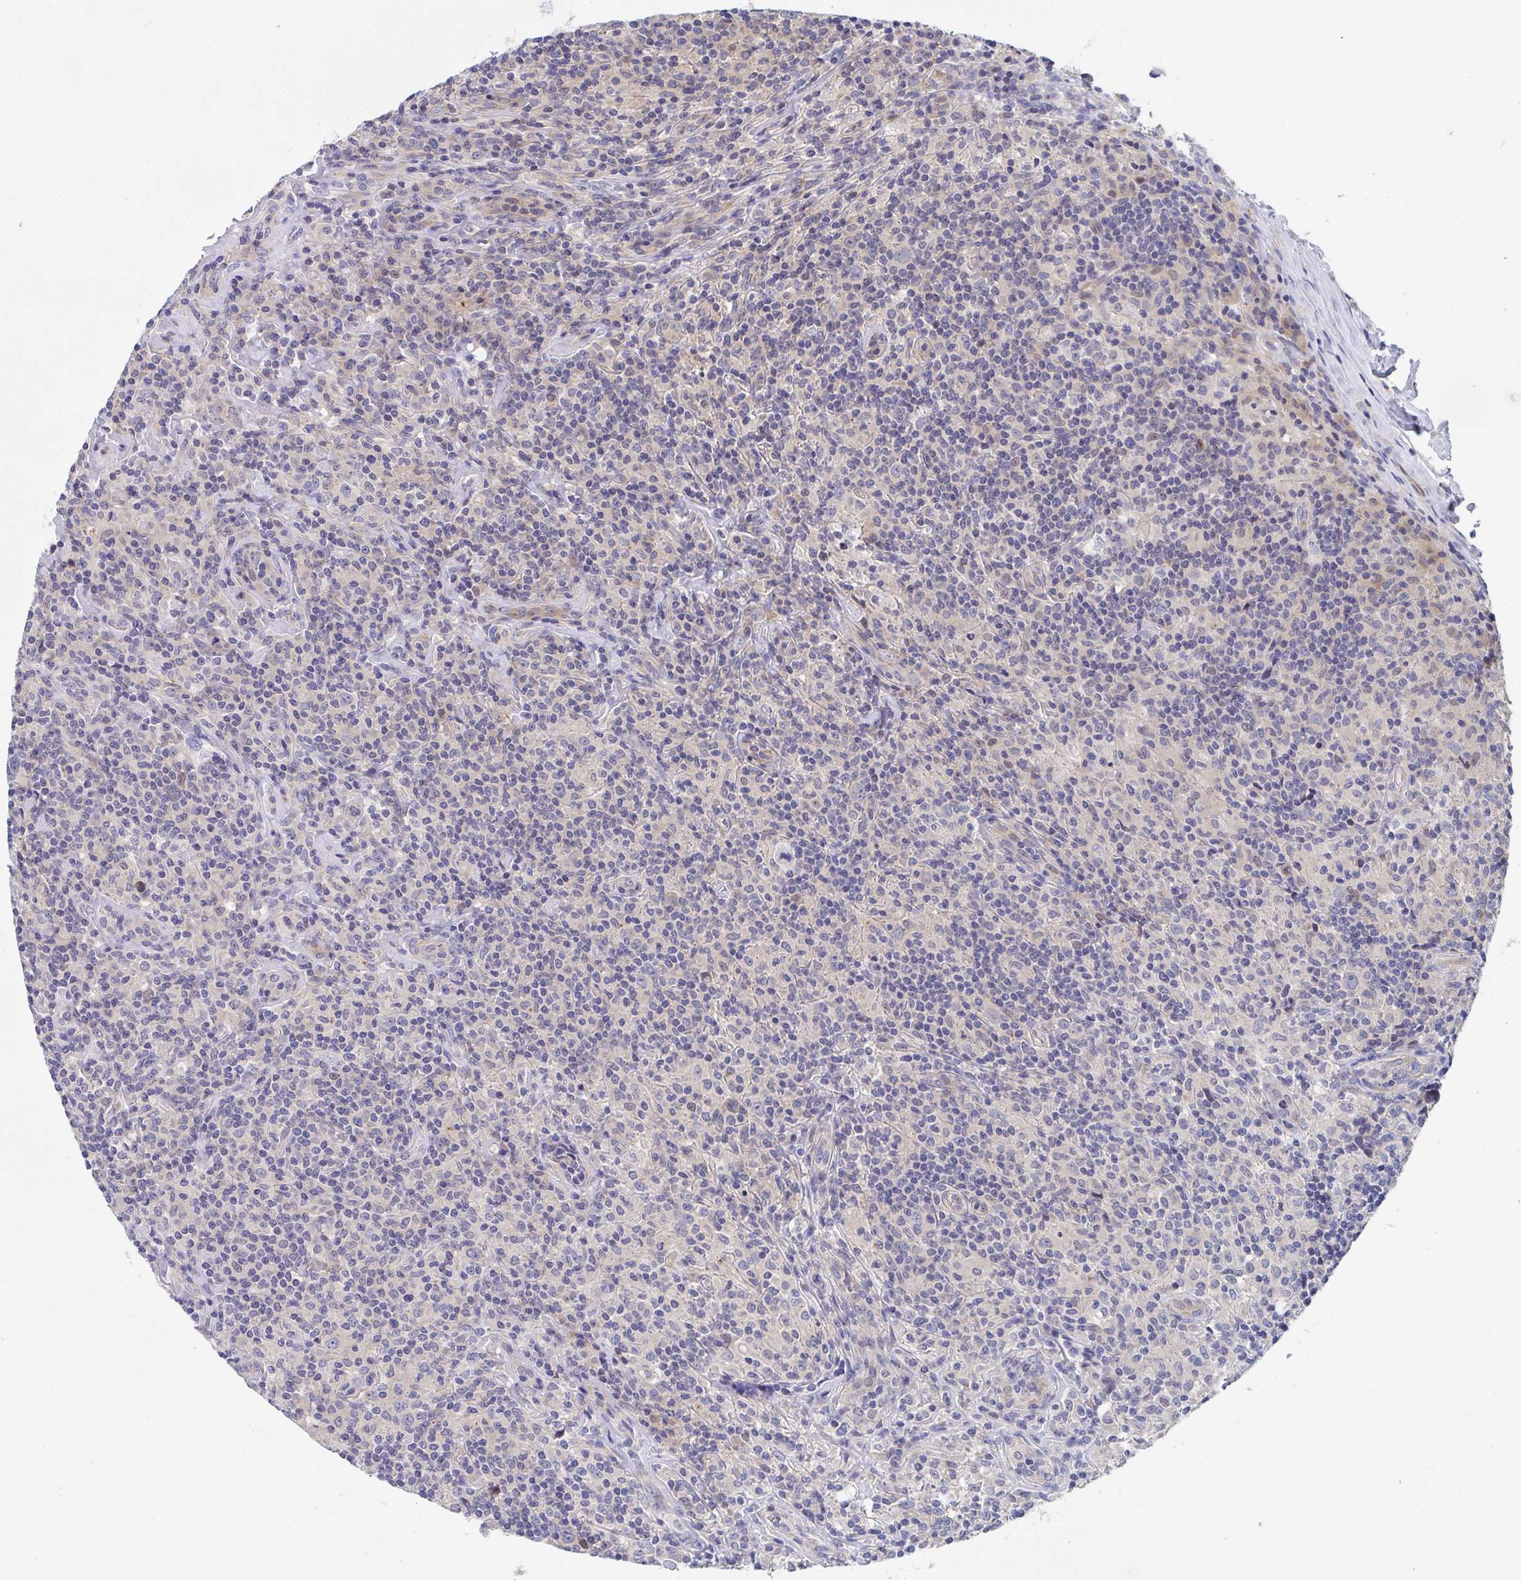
{"staining": {"intensity": "negative", "quantity": "none", "location": "none"}, "tissue": "lymphoma", "cell_type": "Tumor cells", "image_type": "cancer", "snomed": [{"axis": "morphology", "description": "Hodgkin's disease, NOS"}, {"axis": "morphology", "description": "Hodgkin's lymphoma, nodular sclerosis"}, {"axis": "topography", "description": "Lymph node"}], "caption": "Immunohistochemistry micrograph of neoplastic tissue: human Hodgkin's lymphoma, nodular sclerosis stained with DAB reveals no significant protein positivity in tumor cells. (DAB IHC, high magnification).", "gene": "P2RX3", "patient": {"sex": "female", "age": 10}}